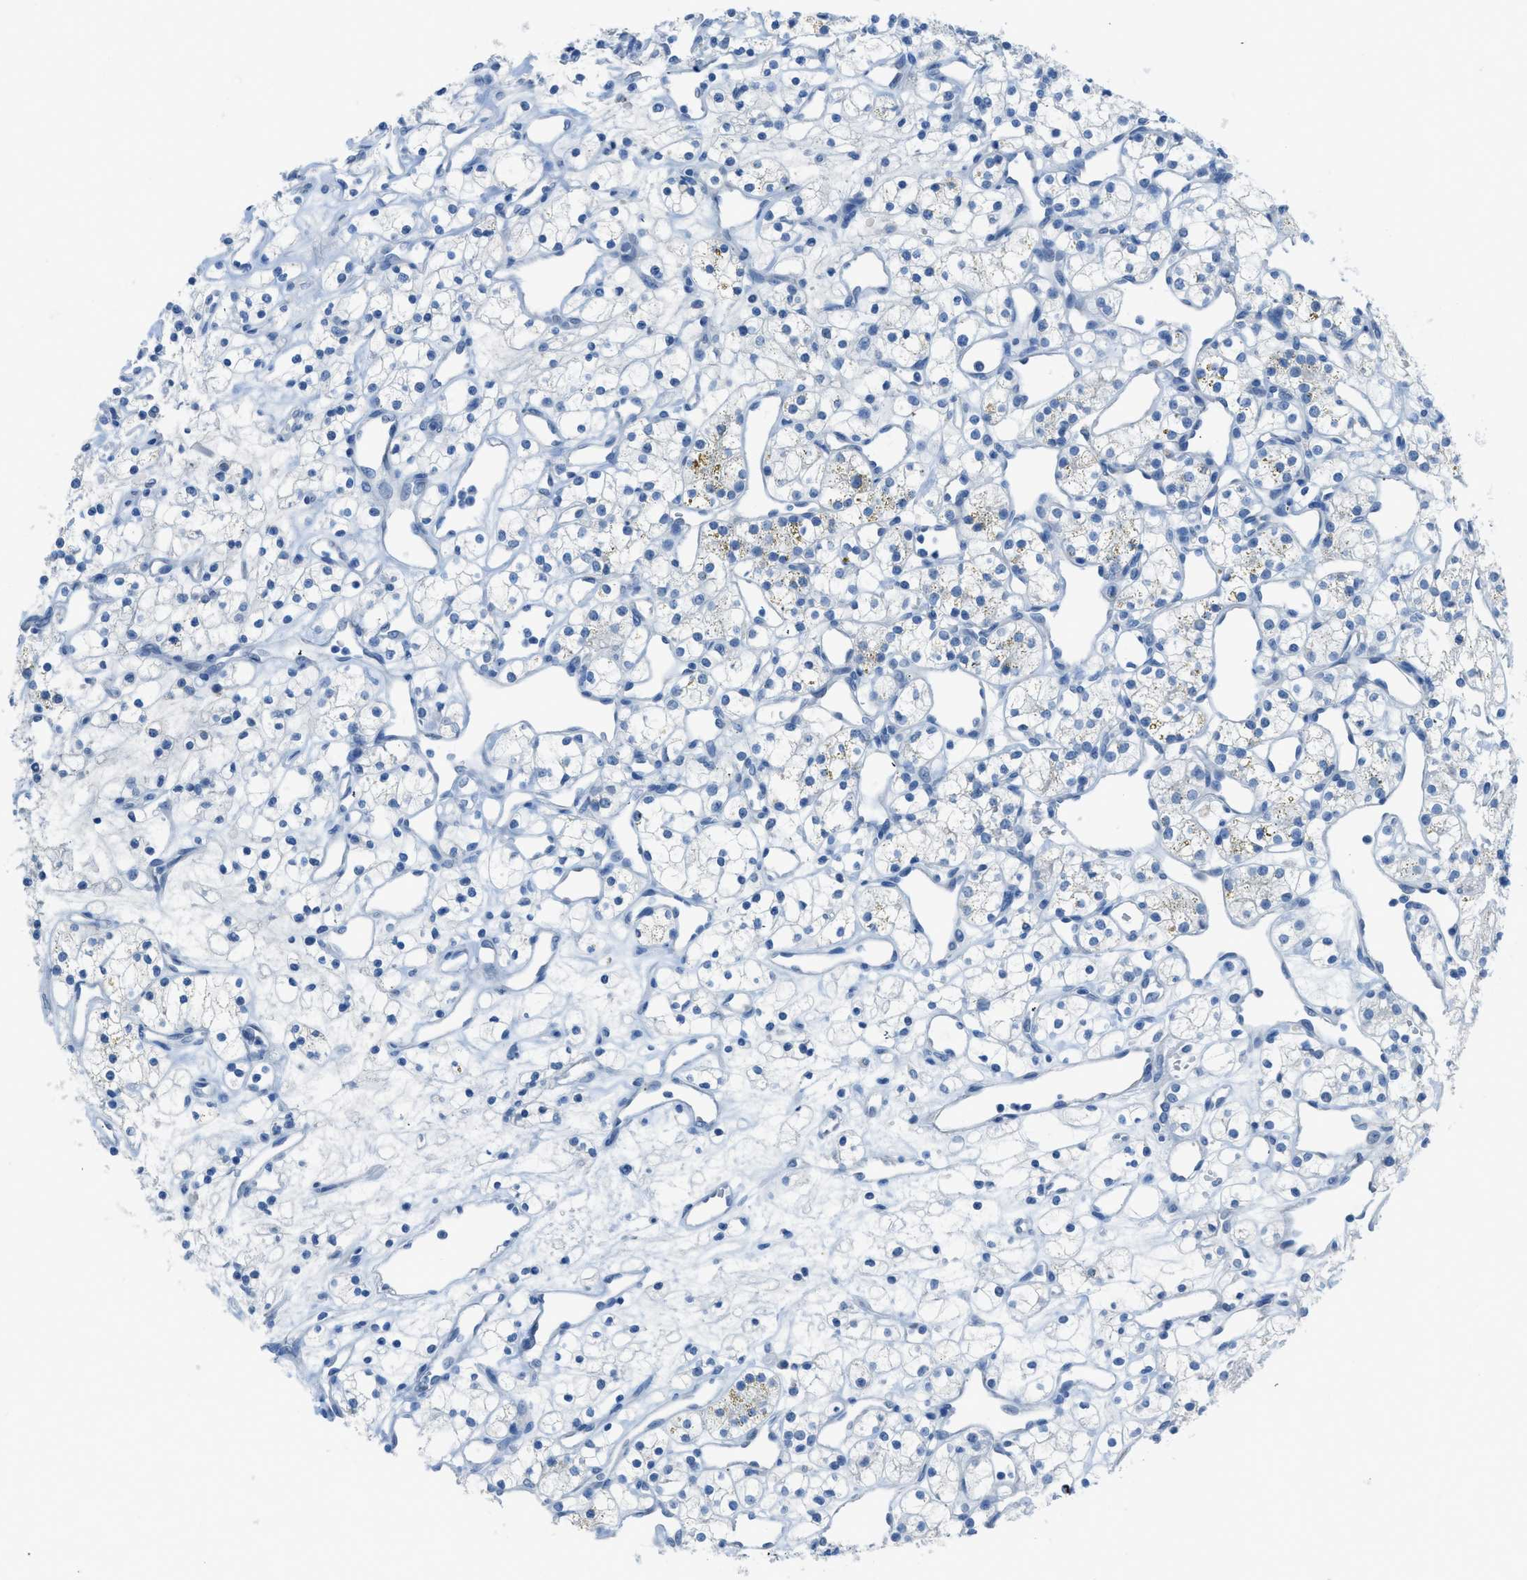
{"staining": {"intensity": "negative", "quantity": "none", "location": "none"}, "tissue": "renal cancer", "cell_type": "Tumor cells", "image_type": "cancer", "snomed": [{"axis": "morphology", "description": "Adenocarcinoma, NOS"}, {"axis": "topography", "description": "Kidney"}], "caption": "High power microscopy micrograph of an immunohistochemistry (IHC) photomicrograph of adenocarcinoma (renal), revealing no significant expression in tumor cells. (Brightfield microscopy of DAB IHC at high magnification).", "gene": "ACAN", "patient": {"sex": "female", "age": 60}}